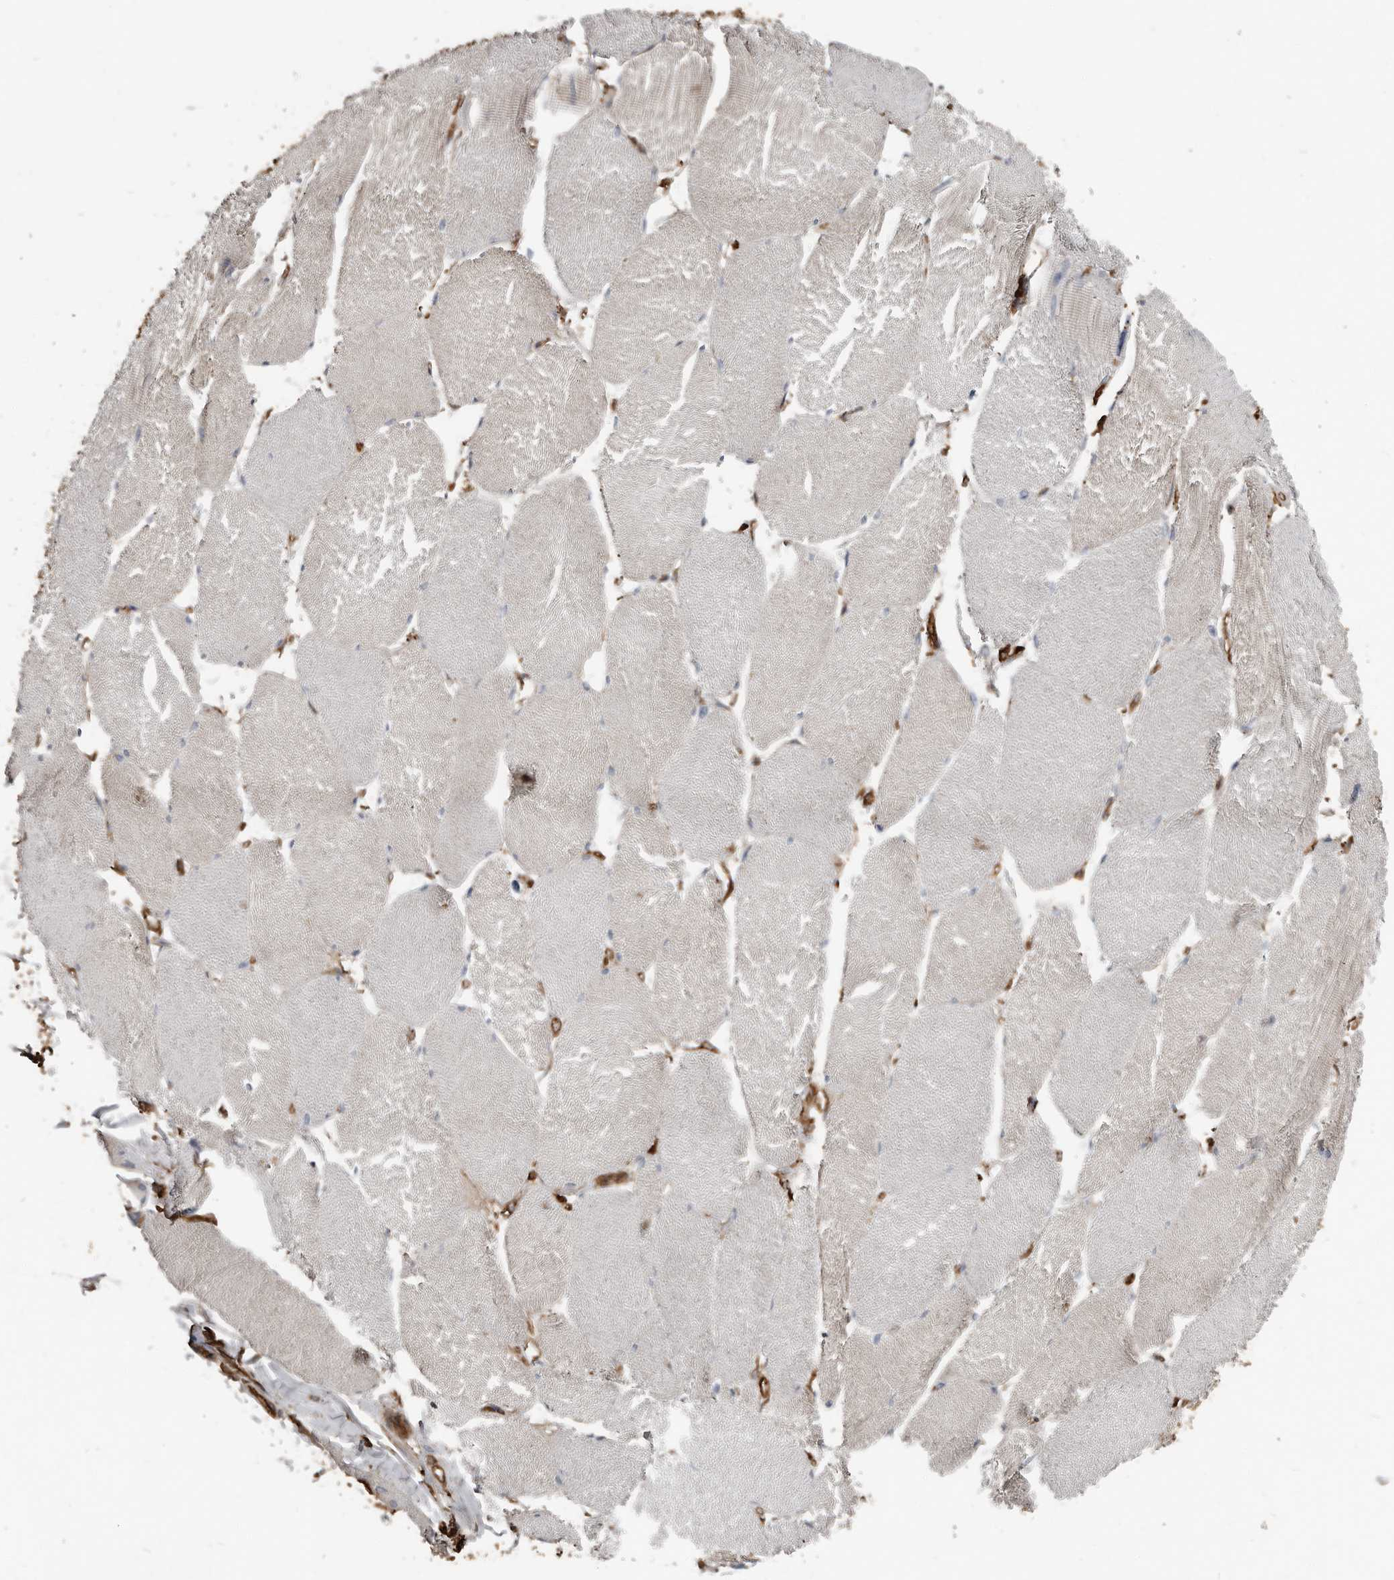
{"staining": {"intensity": "negative", "quantity": "none", "location": "none"}, "tissue": "skeletal muscle", "cell_type": "Myocytes", "image_type": "normal", "snomed": [{"axis": "morphology", "description": "Normal tissue, NOS"}, {"axis": "topography", "description": "Skin"}, {"axis": "topography", "description": "Skeletal muscle"}], "caption": "IHC image of unremarkable human skeletal muscle stained for a protein (brown), which exhibits no staining in myocytes. Brightfield microscopy of IHC stained with DAB (brown) and hematoxylin (blue), captured at high magnification.", "gene": "DENND6B", "patient": {"sex": "male", "age": 83}}